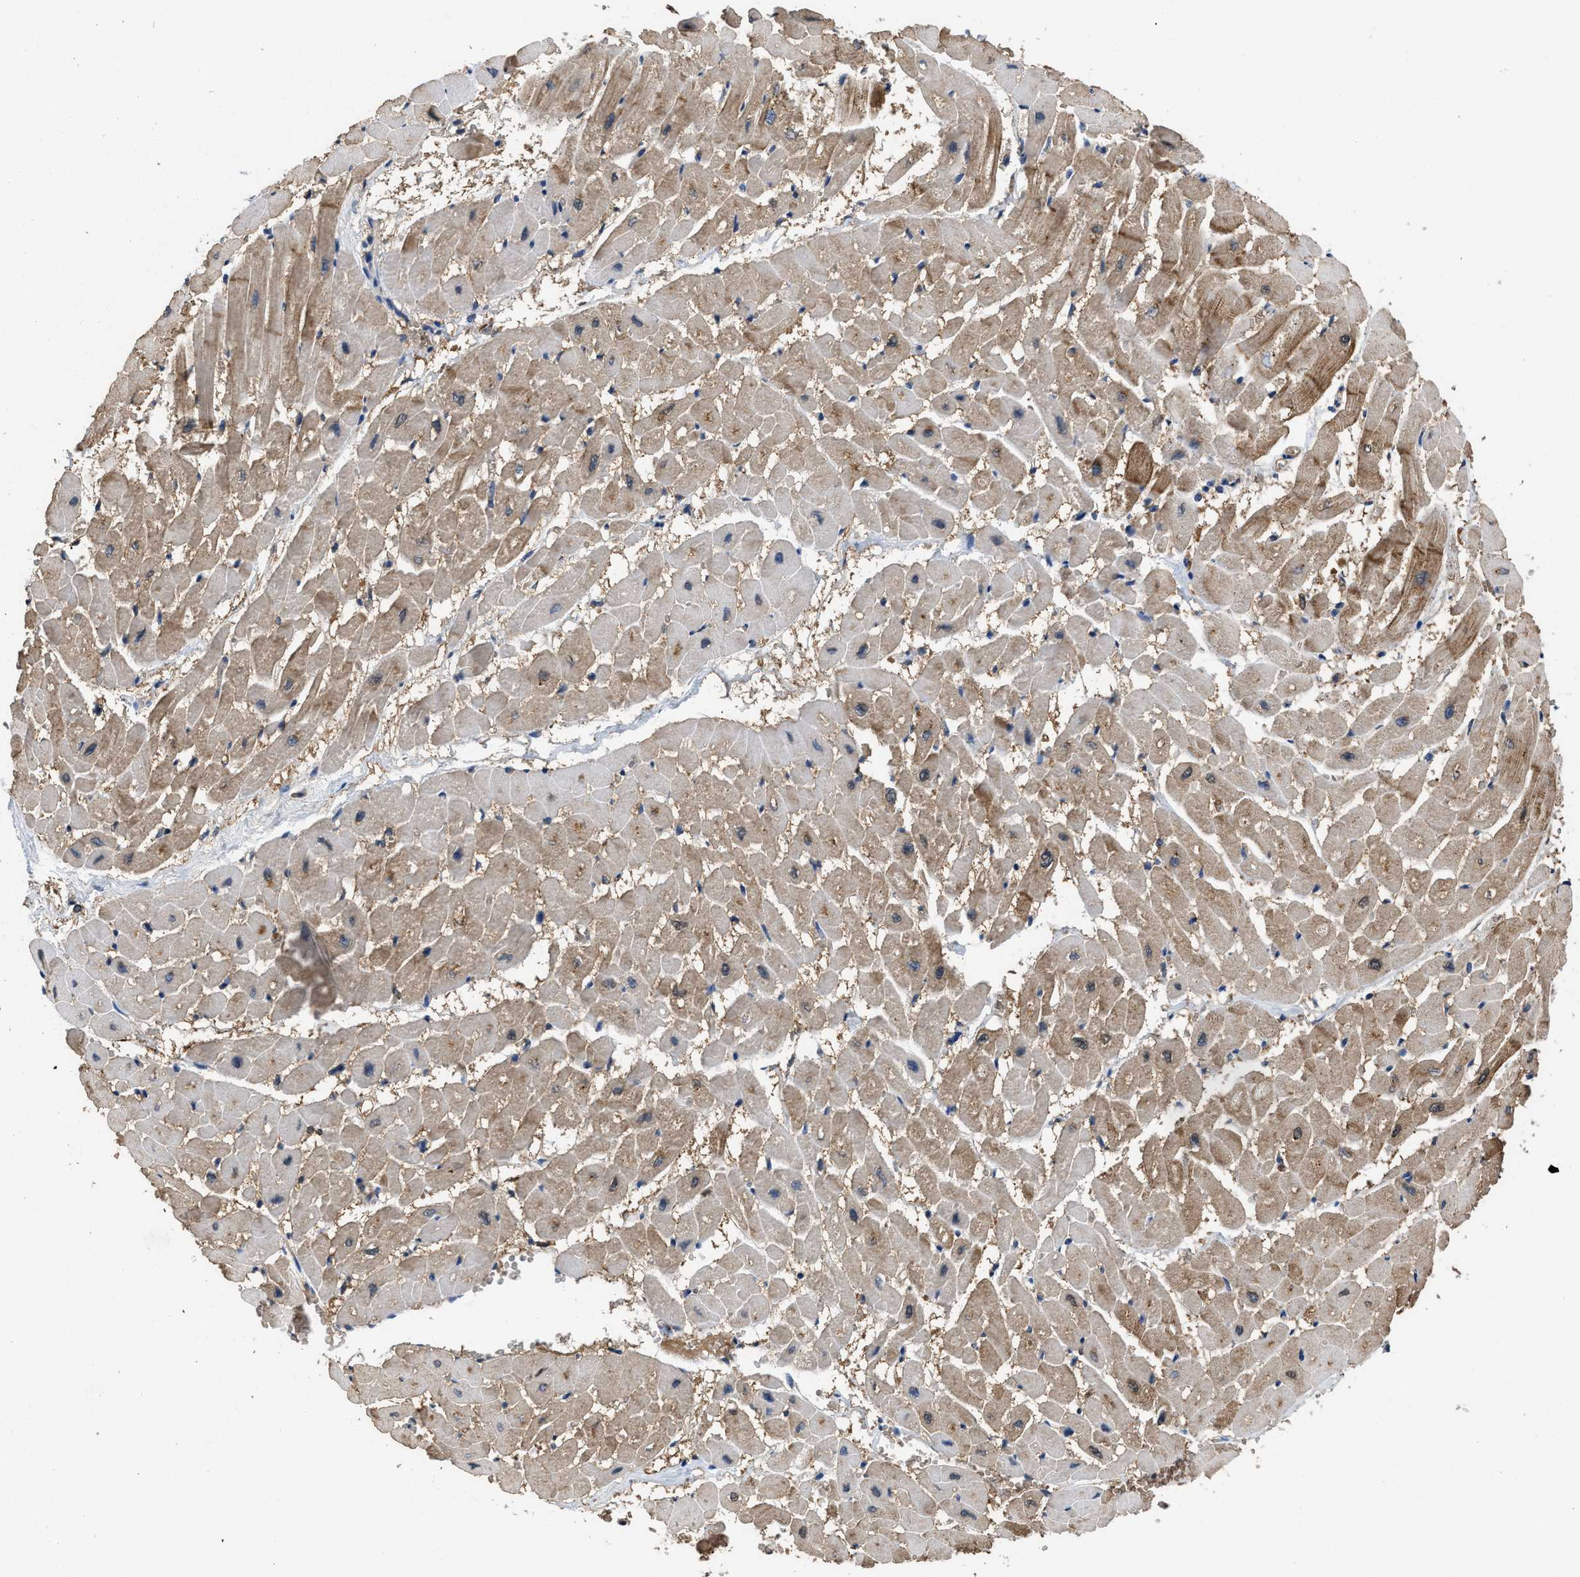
{"staining": {"intensity": "moderate", "quantity": ">75%", "location": "cytoplasmic/membranous"}, "tissue": "heart muscle", "cell_type": "Cardiomyocytes", "image_type": "normal", "snomed": [{"axis": "morphology", "description": "Normal tissue, NOS"}, {"axis": "topography", "description": "Heart"}], "caption": "Normal heart muscle exhibits moderate cytoplasmic/membranous staining in about >75% of cardiomyocytes Using DAB (3,3'-diaminobenzidine) (brown) and hematoxylin (blue) stains, captured at high magnification using brightfield microscopy..", "gene": "LINGO2", "patient": {"sex": "male", "age": 45}}